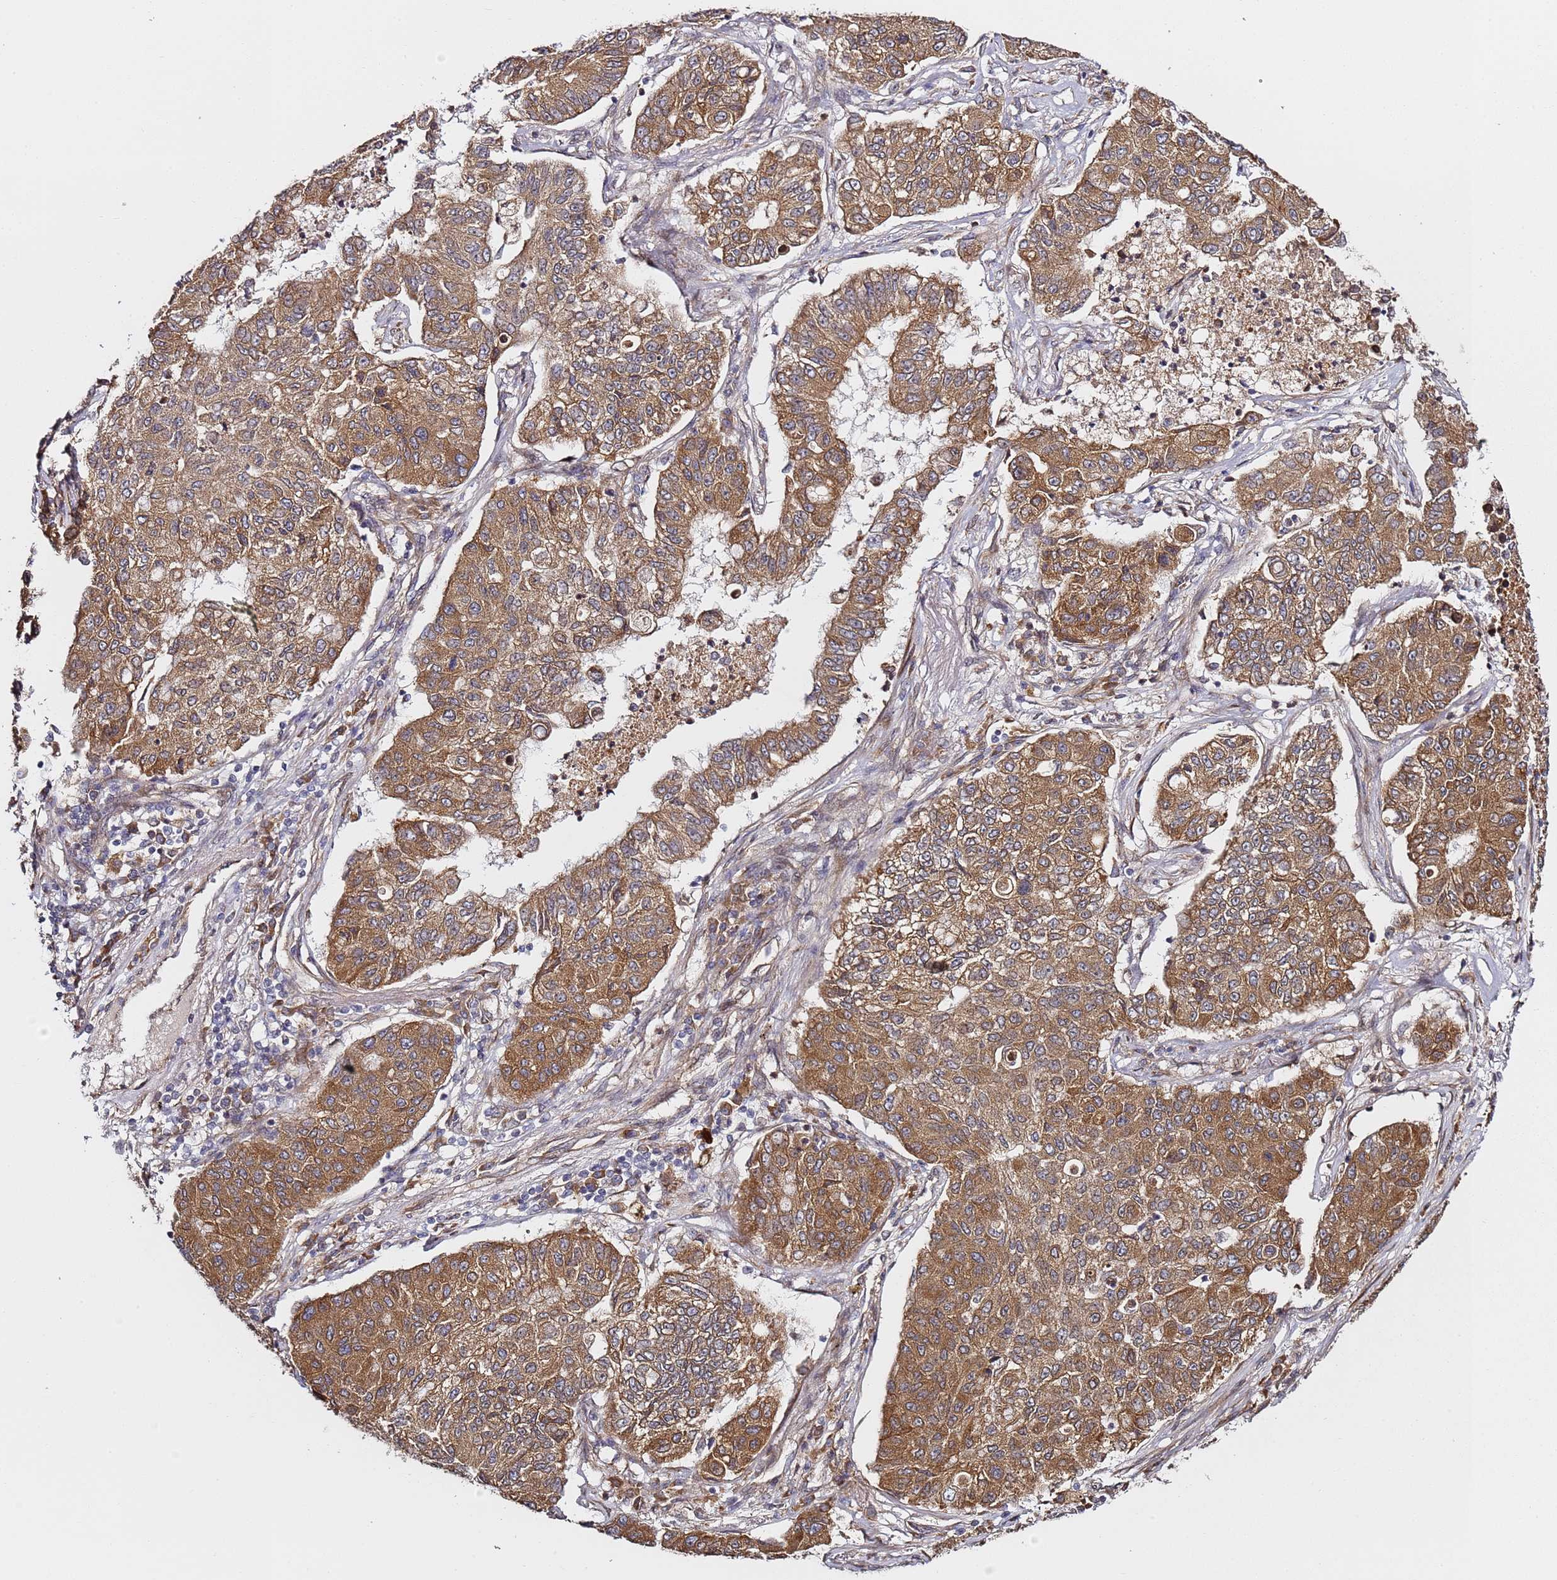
{"staining": {"intensity": "moderate", "quantity": ">75%", "location": "cytoplasmic/membranous"}, "tissue": "lung cancer", "cell_type": "Tumor cells", "image_type": "cancer", "snomed": [{"axis": "morphology", "description": "Squamous cell carcinoma, NOS"}, {"axis": "topography", "description": "Lung"}], "caption": "Protein staining of lung cancer (squamous cell carcinoma) tissue demonstrates moderate cytoplasmic/membranous expression in approximately >75% of tumor cells. (Stains: DAB (3,3'-diaminobenzidine) in brown, nuclei in blue, Microscopy: brightfield microscopy at high magnification).", "gene": "PRKAB2", "patient": {"sex": "male", "age": 74}}